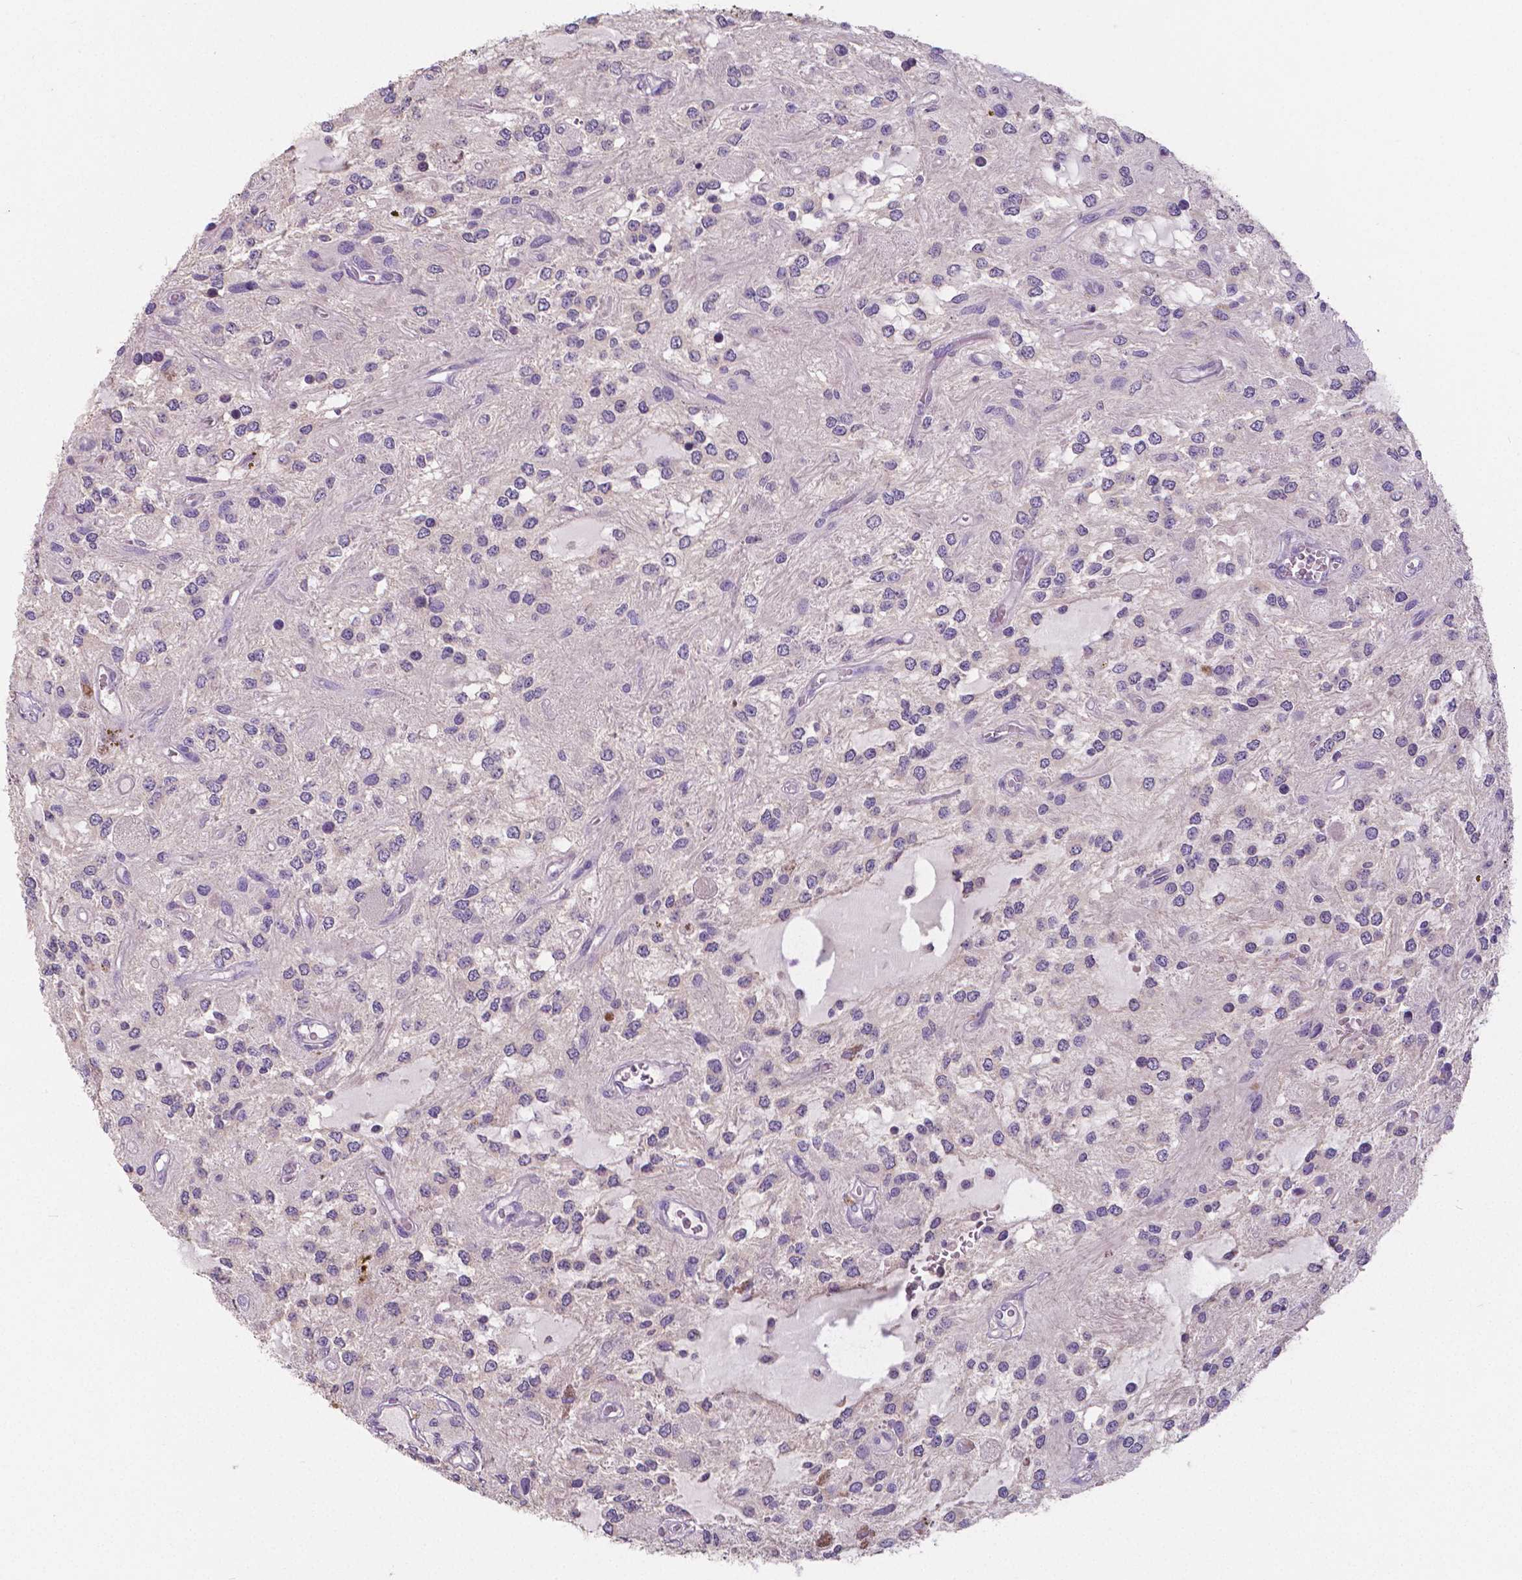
{"staining": {"intensity": "negative", "quantity": "none", "location": "none"}, "tissue": "glioma", "cell_type": "Tumor cells", "image_type": "cancer", "snomed": [{"axis": "morphology", "description": "Glioma, malignant, Low grade"}, {"axis": "topography", "description": "Cerebellum"}], "caption": "Glioma was stained to show a protein in brown. There is no significant staining in tumor cells.", "gene": "CRMP1", "patient": {"sex": "female", "age": 14}}